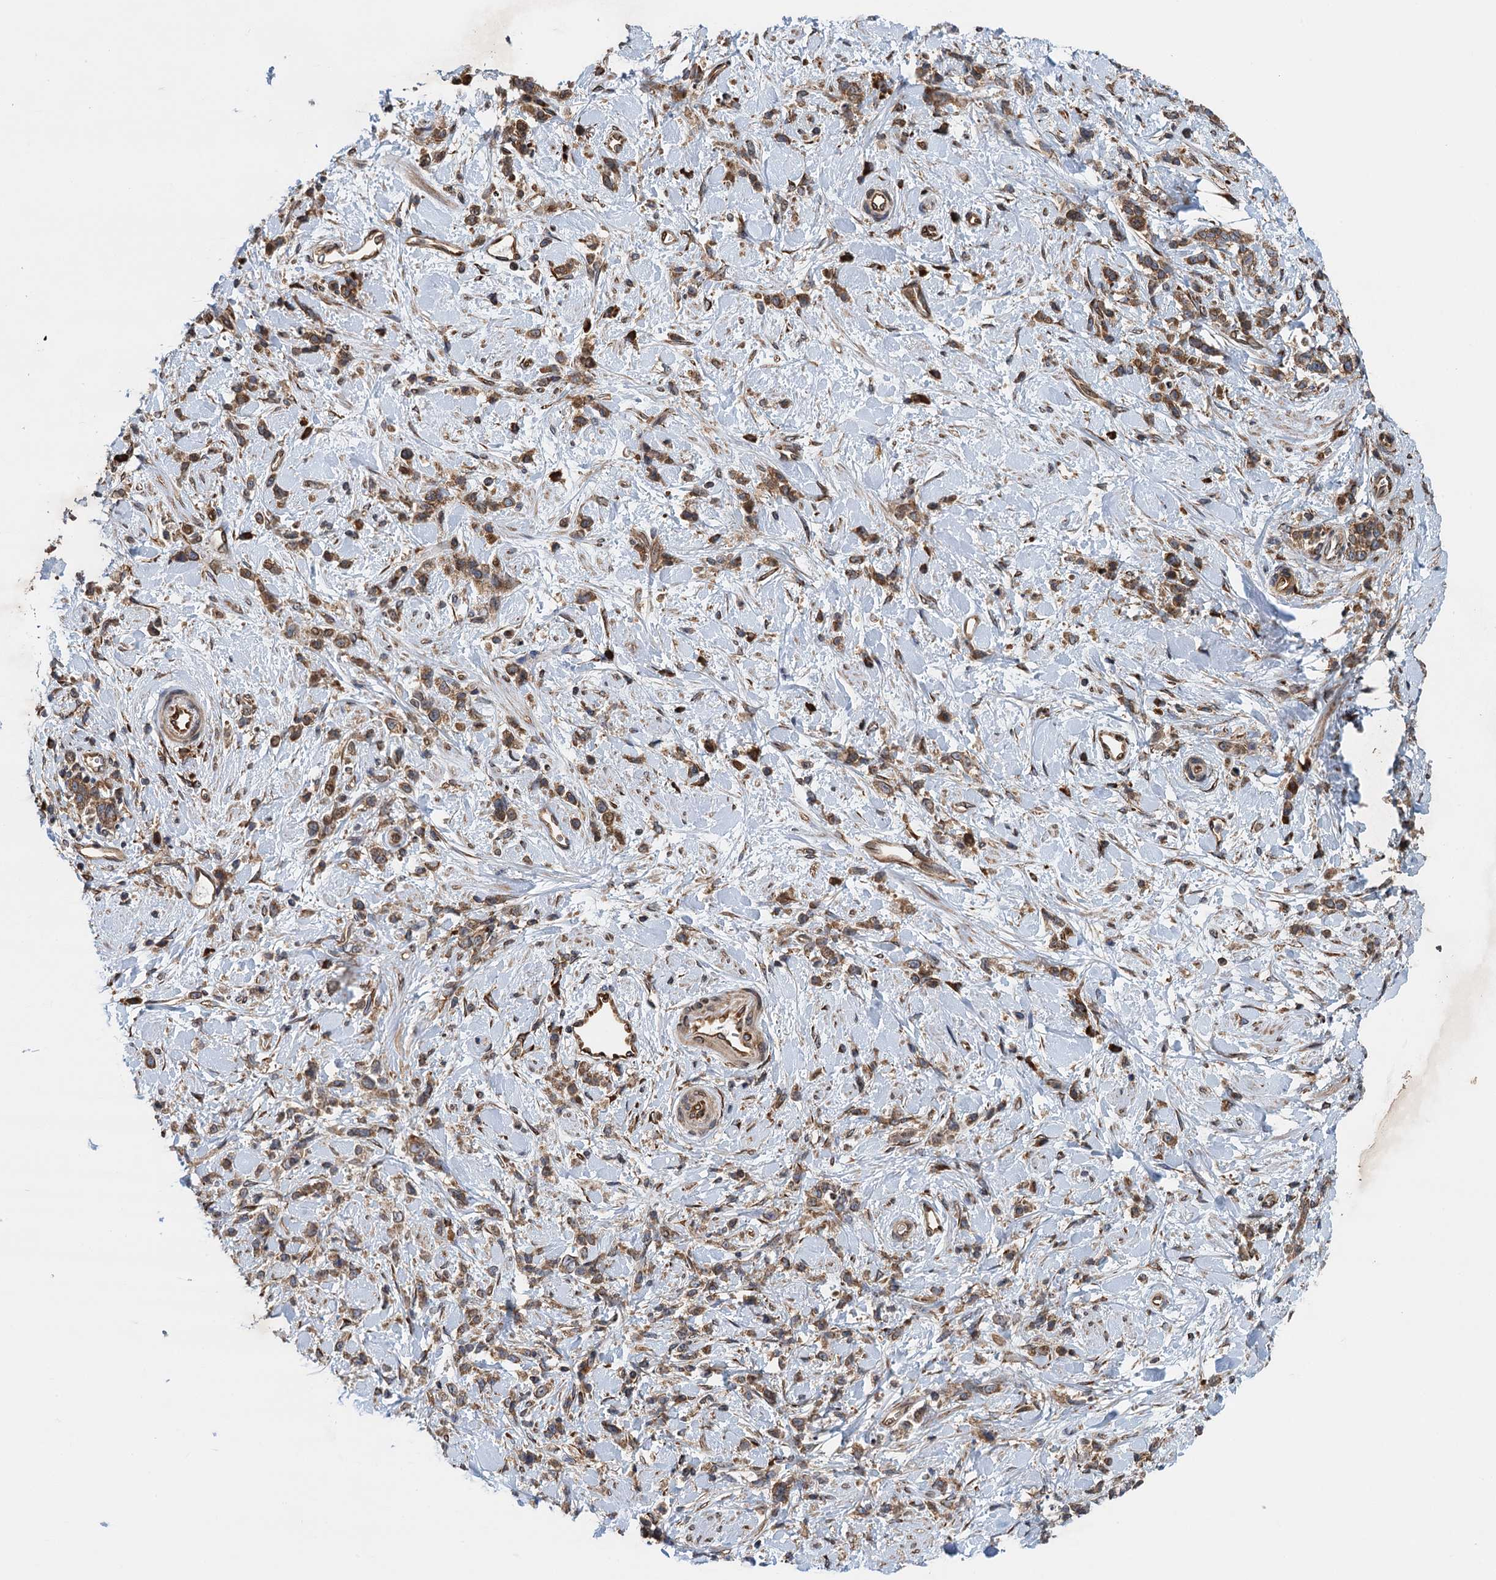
{"staining": {"intensity": "moderate", "quantity": ">75%", "location": "cytoplasmic/membranous"}, "tissue": "stomach cancer", "cell_type": "Tumor cells", "image_type": "cancer", "snomed": [{"axis": "morphology", "description": "Adenocarcinoma, NOS"}, {"axis": "topography", "description": "Stomach"}], "caption": "Protein expression analysis of human stomach cancer reveals moderate cytoplasmic/membranous positivity in about >75% of tumor cells.", "gene": "MDM1", "patient": {"sex": "female", "age": 60}}